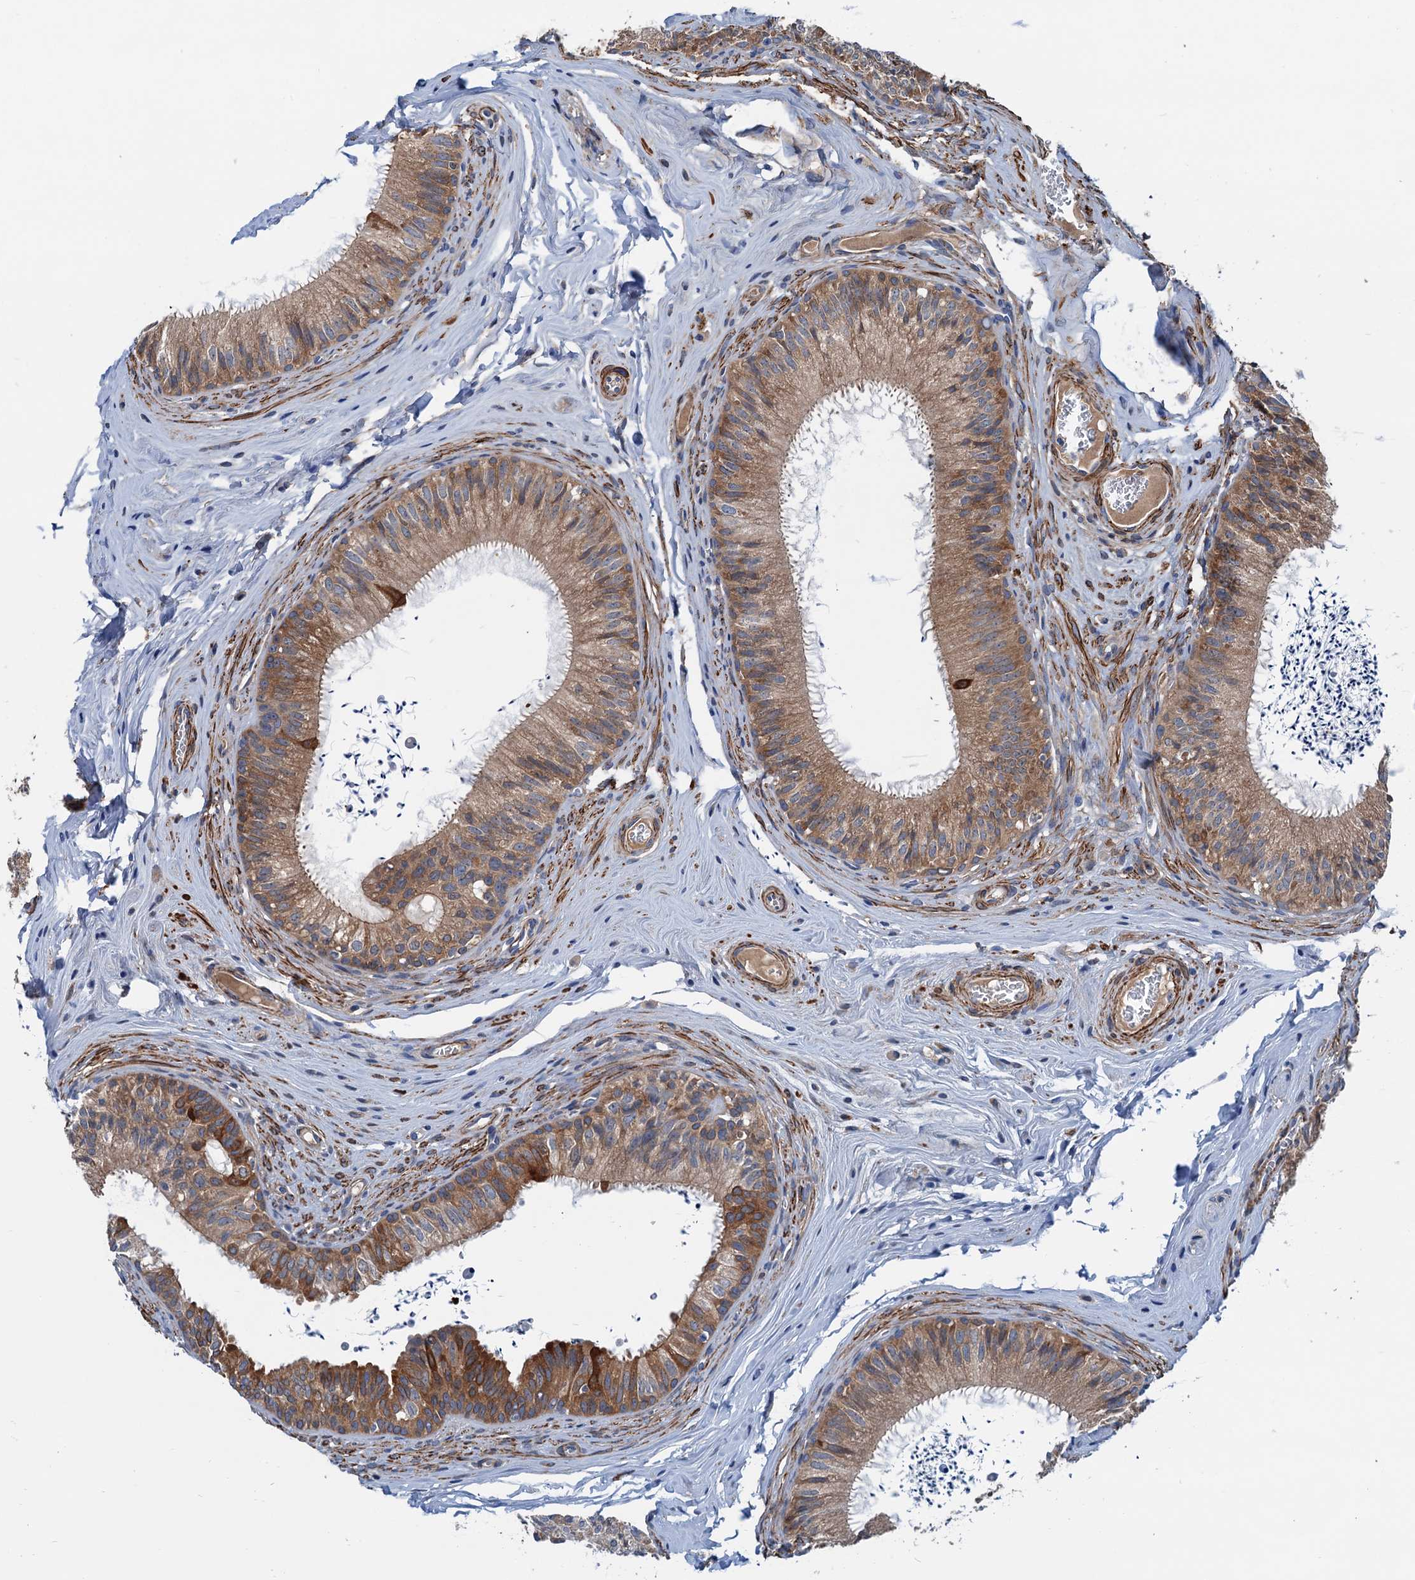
{"staining": {"intensity": "moderate", "quantity": ">75%", "location": "cytoplasmic/membranous"}, "tissue": "epididymis", "cell_type": "Glandular cells", "image_type": "normal", "snomed": [{"axis": "morphology", "description": "Normal tissue, NOS"}, {"axis": "topography", "description": "Epididymis"}], "caption": "This is a photomicrograph of immunohistochemistry staining of unremarkable epididymis, which shows moderate positivity in the cytoplasmic/membranous of glandular cells.", "gene": "CSTPP1", "patient": {"sex": "male", "age": 46}}